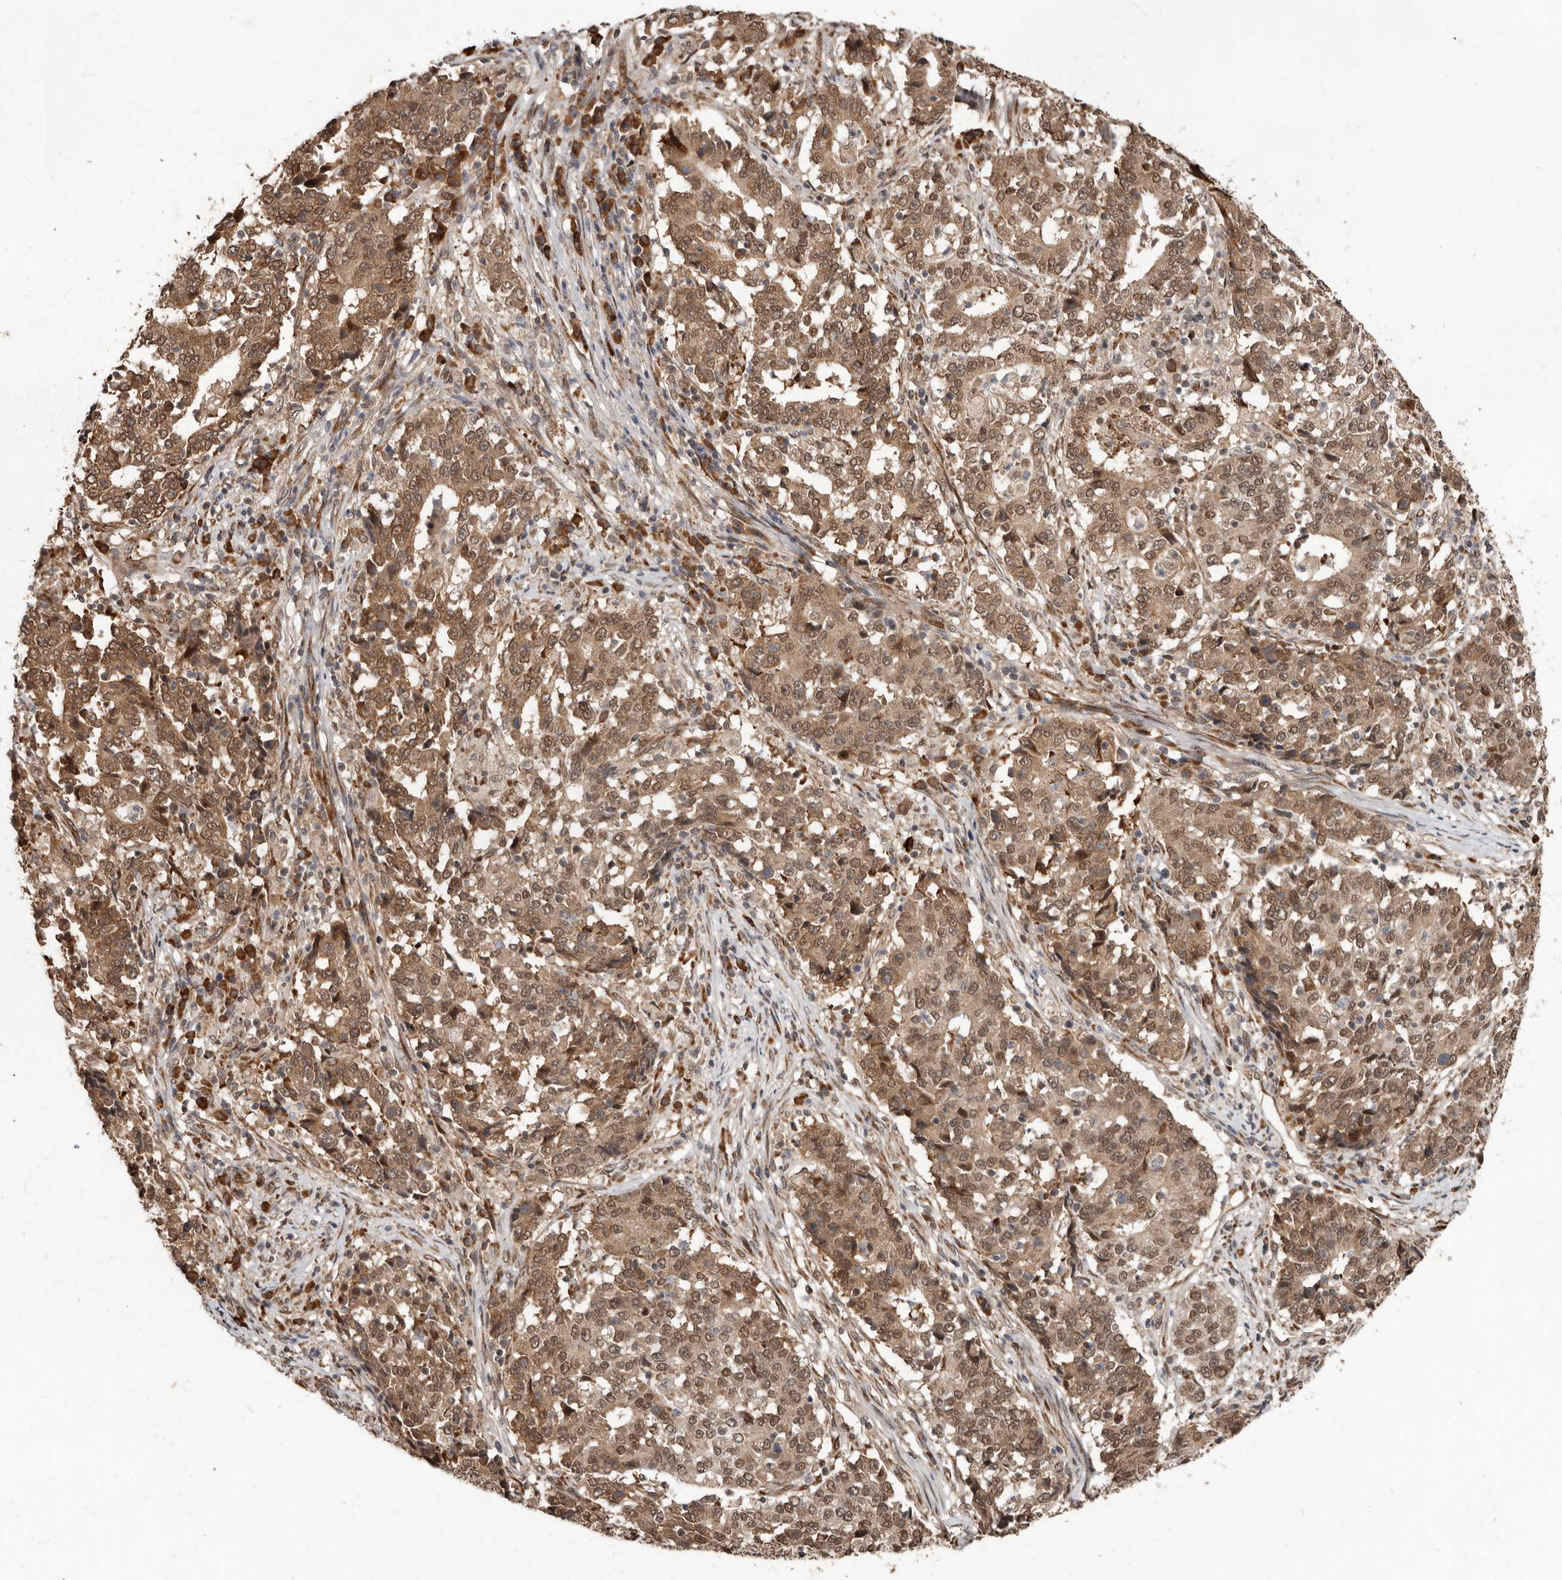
{"staining": {"intensity": "moderate", "quantity": ">75%", "location": "cytoplasmic/membranous,nuclear"}, "tissue": "stomach cancer", "cell_type": "Tumor cells", "image_type": "cancer", "snomed": [{"axis": "morphology", "description": "Adenocarcinoma, NOS"}, {"axis": "topography", "description": "Stomach"}], "caption": "Human stomach cancer (adenocarcinoma) stained for a protein (brown) exhibits moderate cytoplasmic/membranous and nuclear positive staining in approximately >75% of tumor cells.", "gene": "LRGUK", "patient": {"sex": "male", "age": 59}}